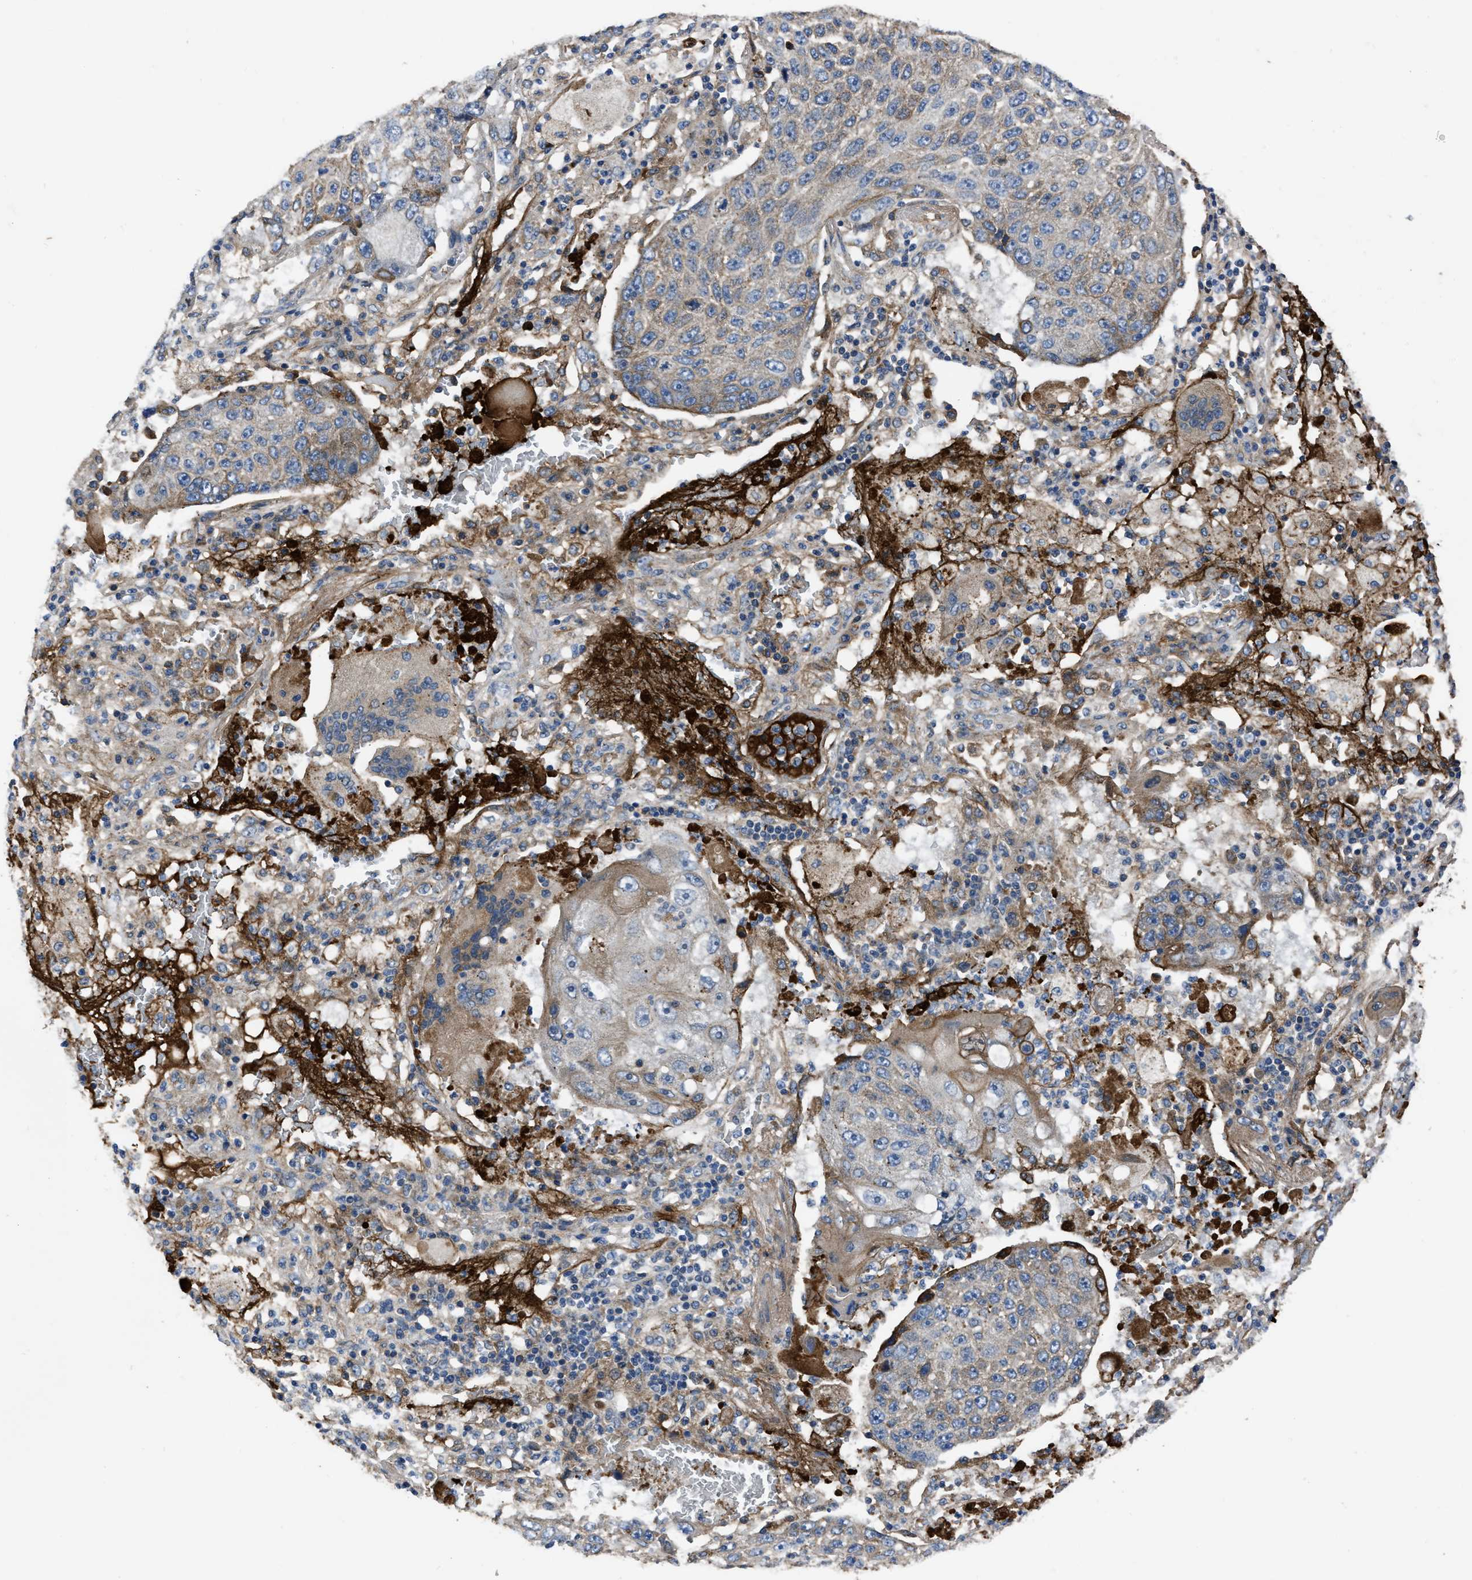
{"staining": {"intensity": "weak", "quantity": "<25%", "location": "cytoplasmic/membranous"}, "tissue": "lung cancer", "cell_type": "Tumor cells", "image_type": "cancer", "snomed": [{"axis": "morphology", "description": "Squamous cell carcinoma, NOS"}, {"axis": "topography", "description": "Lung"}], "caption": "Immunohistochemical staining of human lung cancer shows no significant staining in tumor cells.", "gene": "ERC1", "patient": {"sex": "male", "age": 61}}